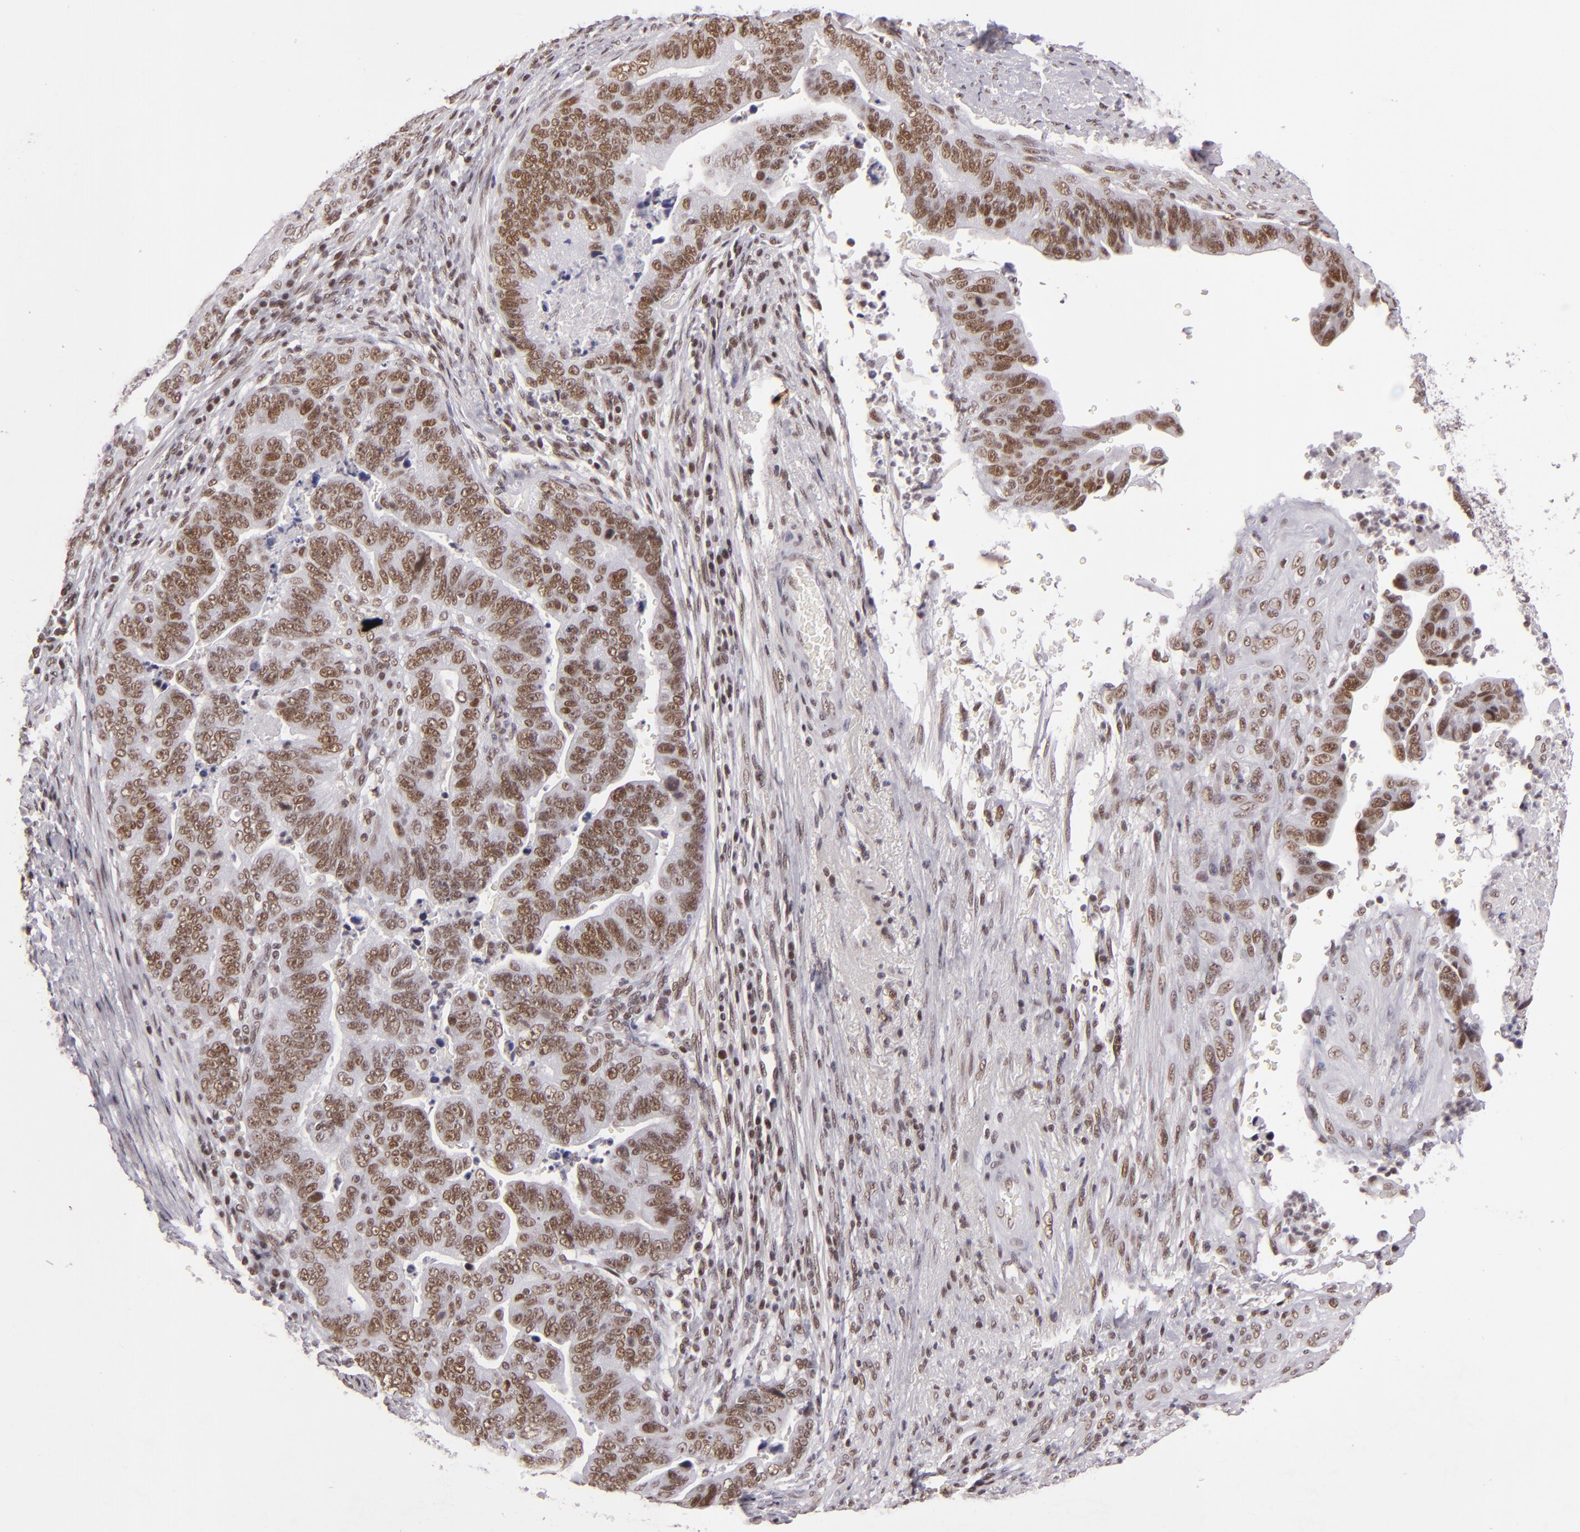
{"staining": {"intensity": "moderate", "quantity": ">75%", "location": "nuclear"}, "tissue": "stomach cancer", "cell_type": "Tumor cells", "image_type": "cancer", "snomed": [{"axis": "morphology", "description": "Adenocarcinoma, NOS"}, {"axis": "topography", "description": "Stomach, upper"}], "caption": "A histopathology image of adenocarcinoma (stomach) stained for a protein demonstrates moderate nuclear brown staining in tumor cells.", "gene": "BRD8", "patient": {"sex": "female", "age": 50}}